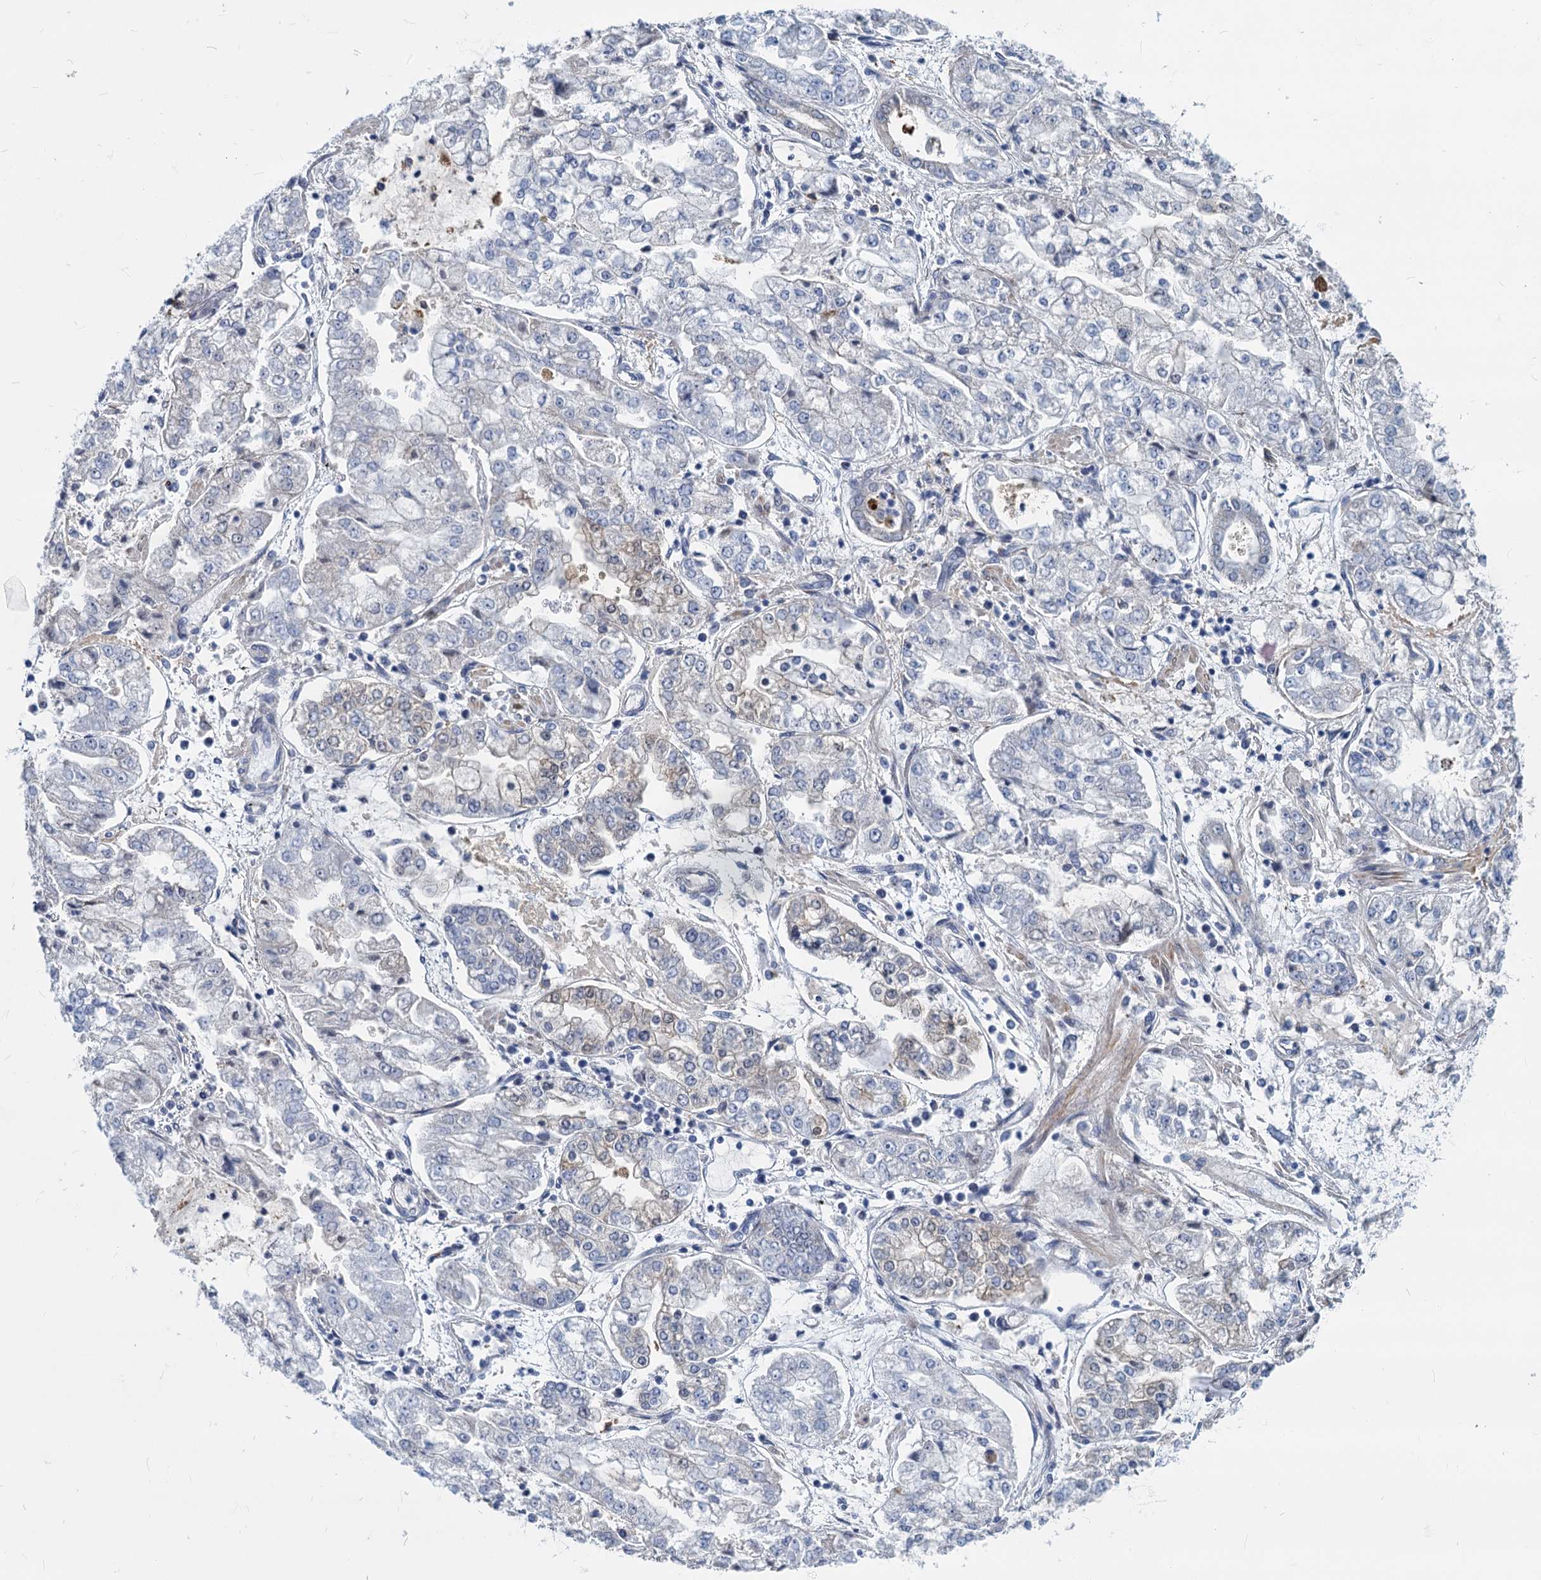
{"staining": {"intensity": "weak", "quantity": "<25%", "location": "cytoplasmic/membranous"}, "tissue": "stomach cancer", "cell_type": "Tumor cells", "image_type": "cancer", "snomed": [{"axis": "morphology", "description": "Adenocarcinoma, NOS"}, {"axis": "topography", "description": "Stomach"}], "caption": "Protein analysis of stomach cancer (adenocarcinoma) displays no significant positivity in tumor cells. The staining was performed using DAB to visualize the protein expression in brown, while the nuclei were stained in blue with hematoxylin (Magnification: 20x).", "gene": "GSTM3", "patient": {"sex": "male", "age": 76}}